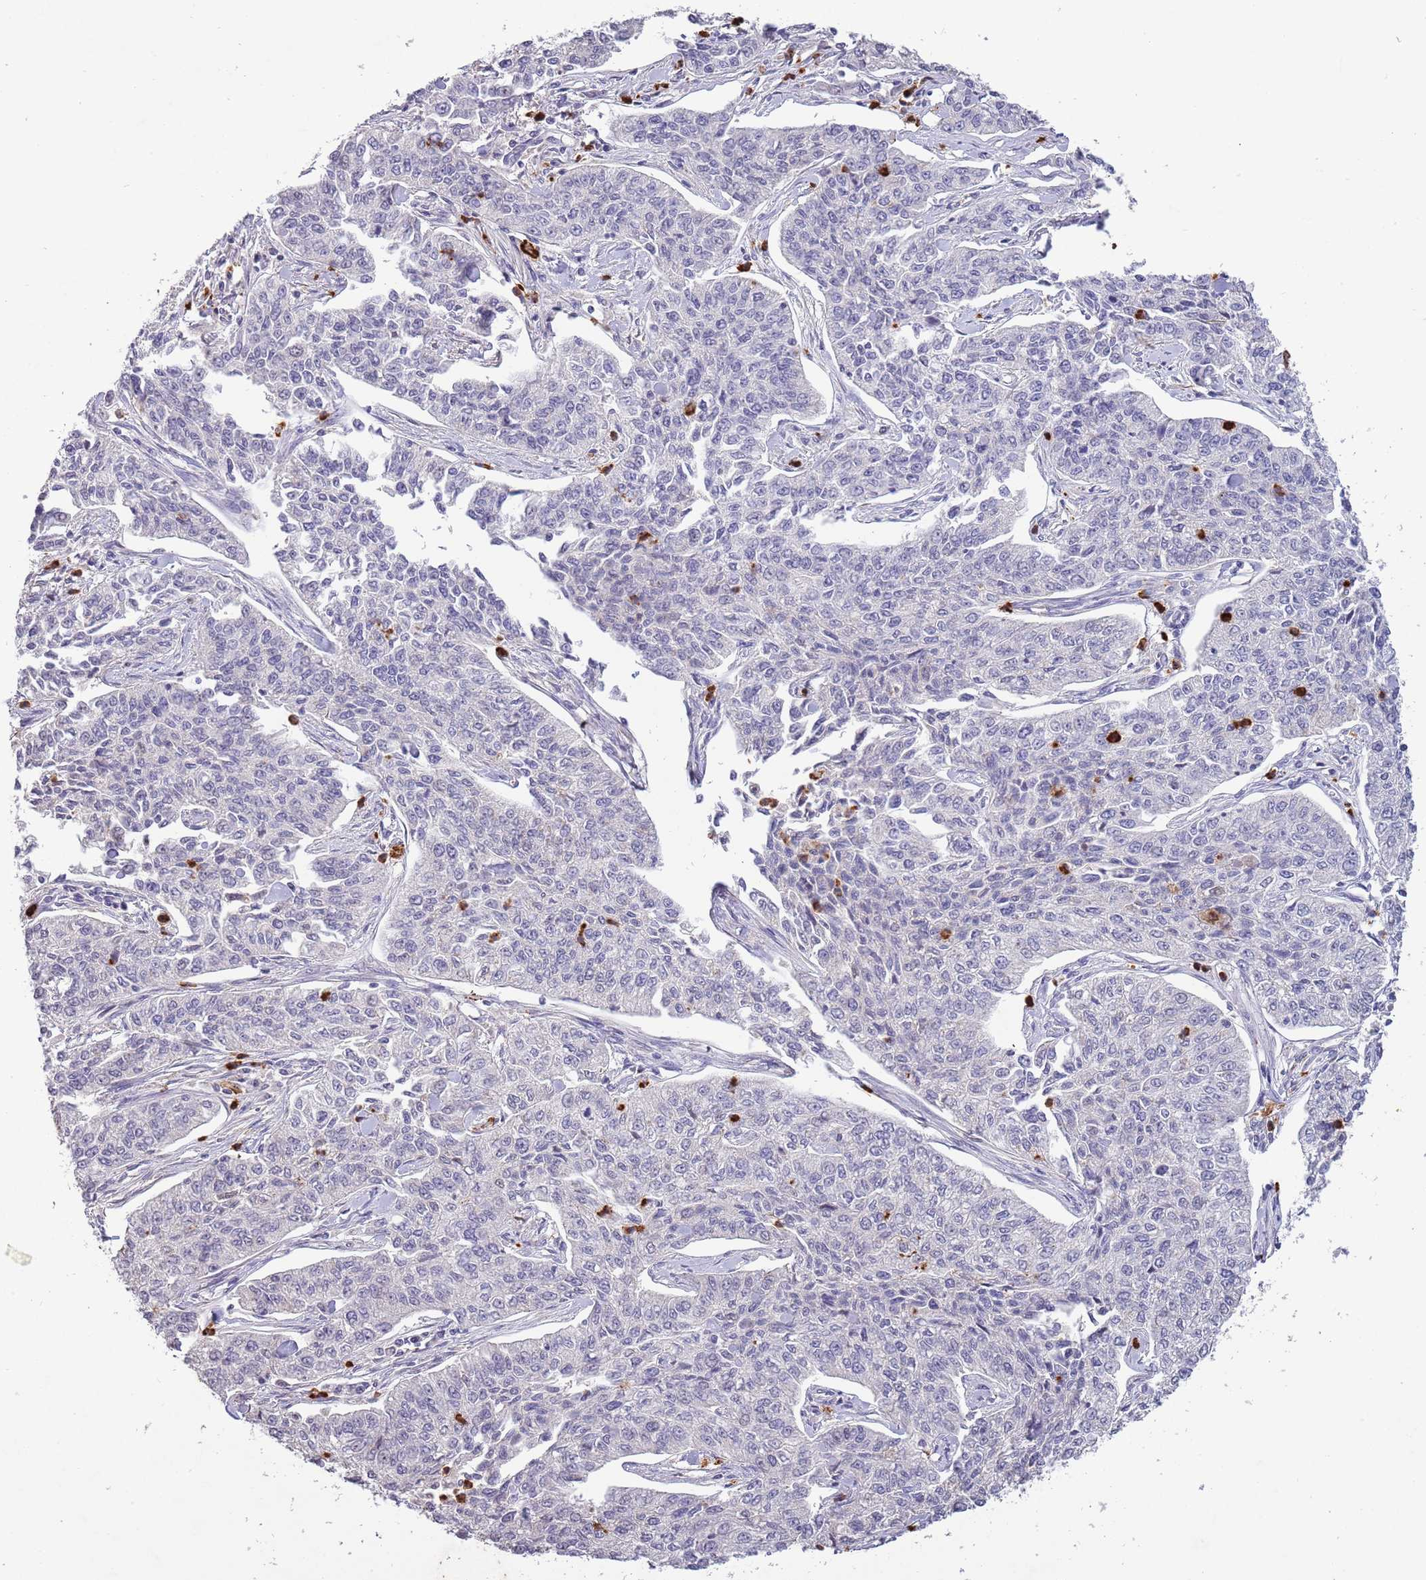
{"staining": {"intensity": "negative", "quantity": "none", "location": "none"}, "tissue": "cervical cancer", "cell_type": "Tumor cells", "image_type": "cancer", "snomed": [{"axis": "morphology", "description": "Squamous cell carcinoma, NOS"}, {"axis": "topography", "description": "Cervix"}], "caption": "There is no significant expression in tumor cells of cervical cancer.", "gene": "P2RY13", "patient": {"sex": "female", "age": 35}}